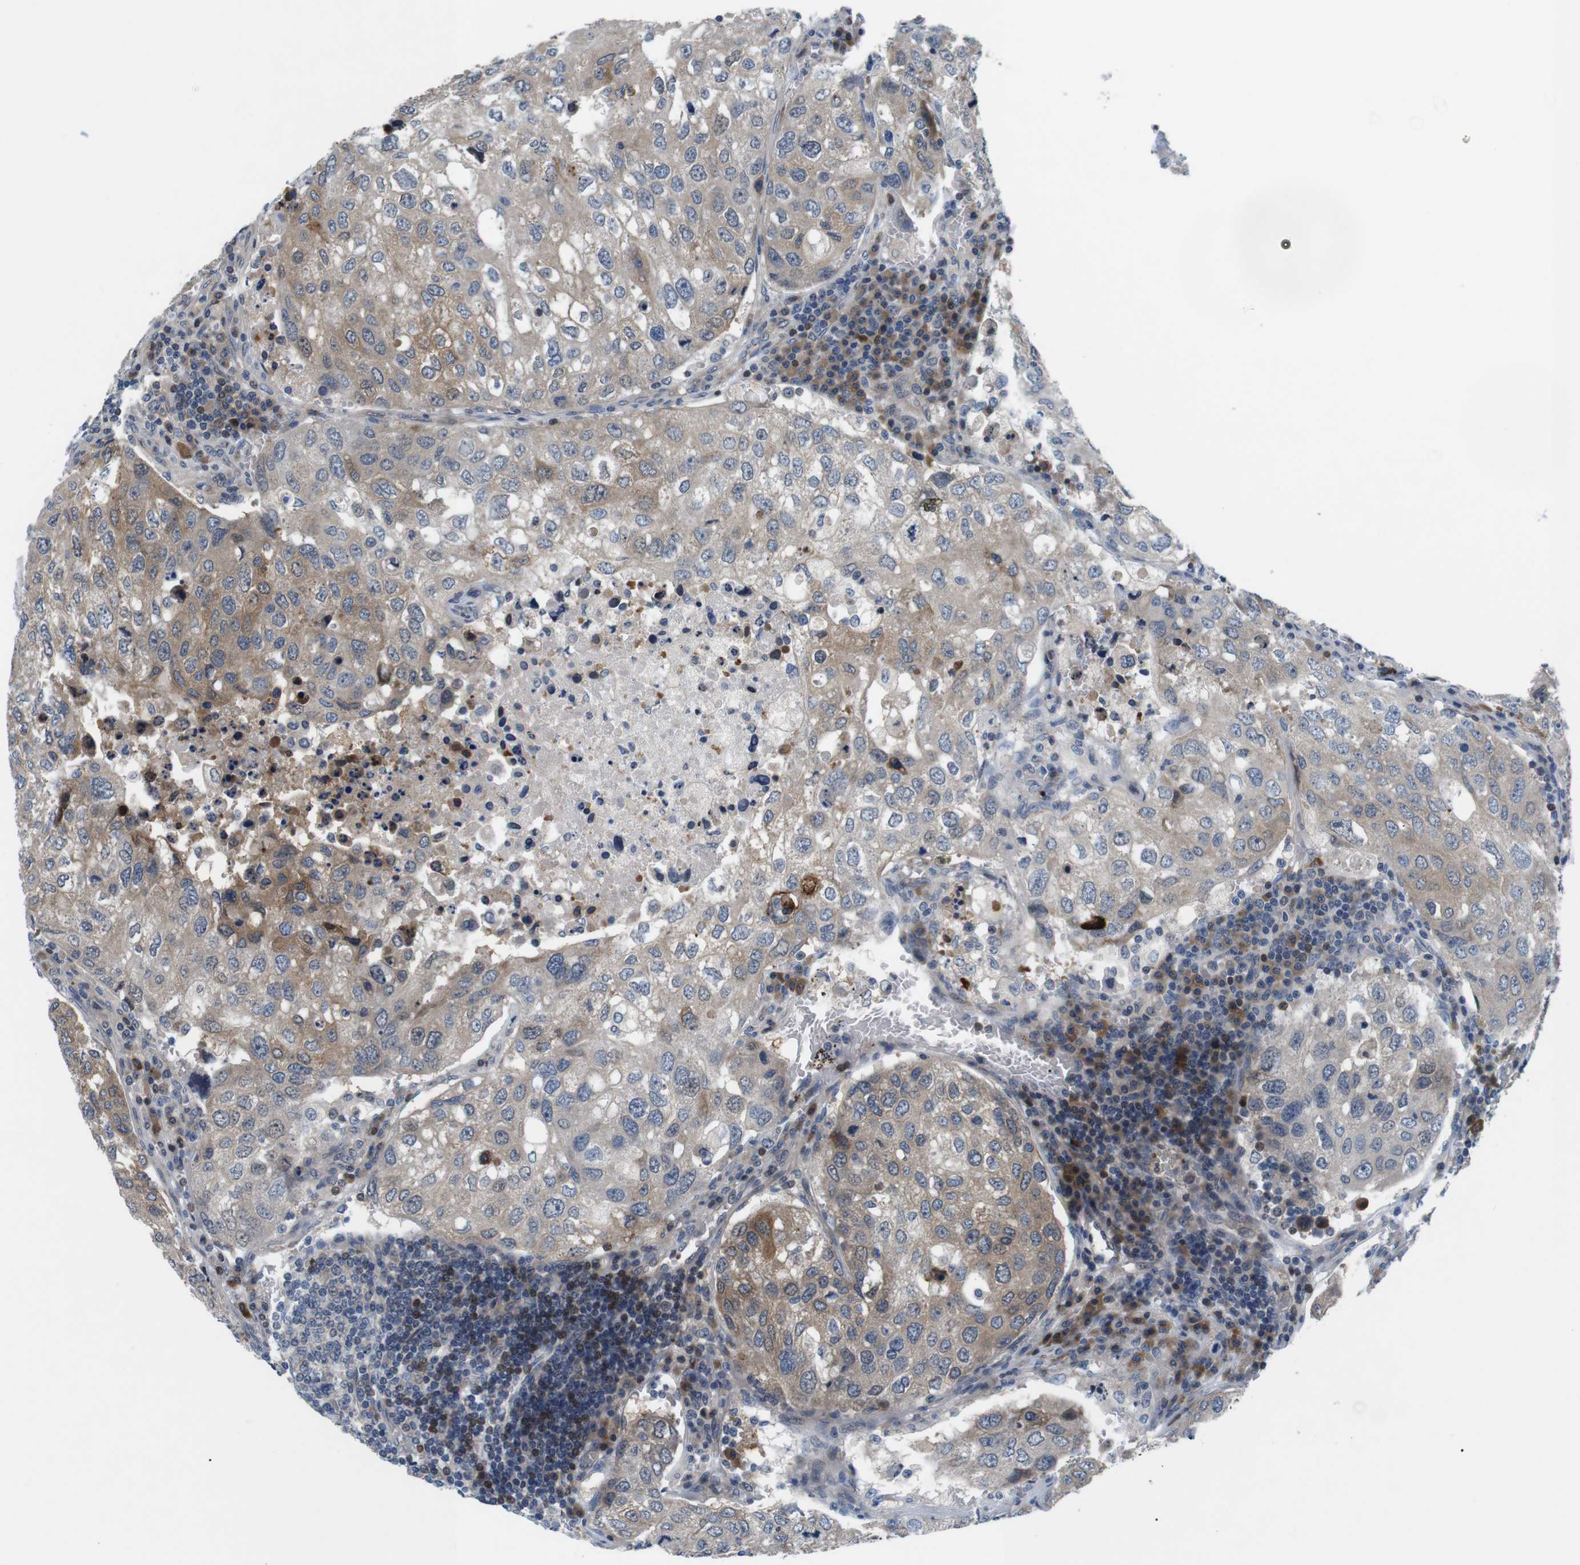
{"staining": {"intensity": "moderate", "quantity": ">75%", "location": "cytoplasmic/membranous"}, "tissue": "urothelial cancer", "cell_type": "Tumor cells", "image_type": "cancer", "snomed": [{"axis": "morphology", "description": "Urothelial carcinoma, High grade"}, {"axis": "topography", "description": "Lymph node"}, {"axis": "topography", "description": "Urinary bladder"}], "caption": "Immunohistochemical staining of human high-grade urothelial carcinoma exhibits medium levels of moderate cytoplasmic/membranous protein staining in about >75% of tumor cells.", "gene": "JAK1", "patient": {"sex": "male", "age": 51}}